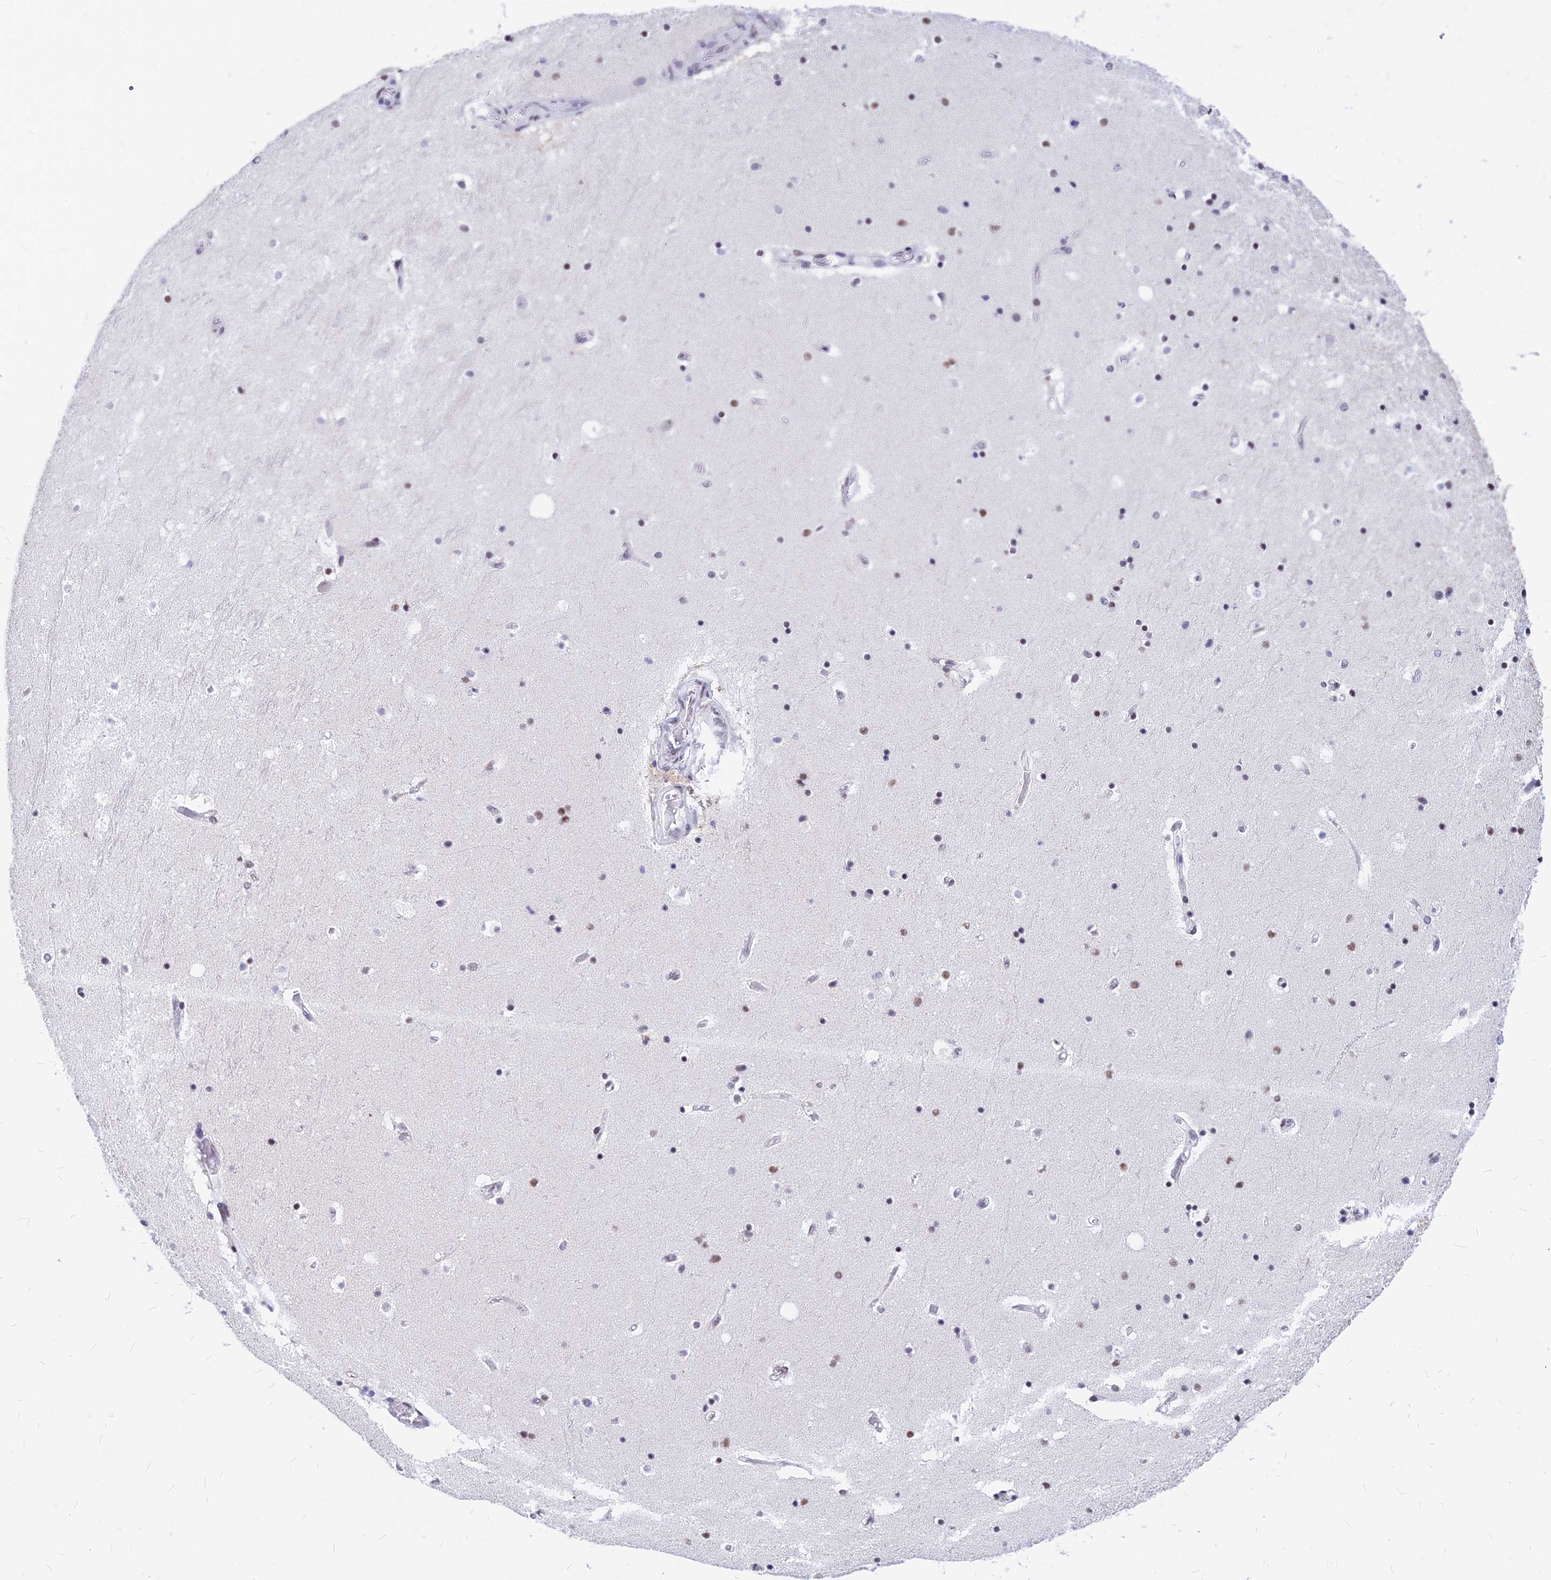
{"staining": {"intensity": "weak", "quantity": "25%-75%", "location": "nuclear"}, "tissue": "hippocampus", "cell_type": "Glial cells", "image_type": "normal", "snomed": [{"axis": "morphology", "description": "Normal tissue, NOS"}, {"axis": "topography", "description": "Hippocampus"}], "caption": "Immunohistochemistry of normal hippocampus shows low levels of weak nuclear expression in about 25%-75% of glial cells. The staining was performed using DAB (3,3'-diaminobenzidine) to visualize the protein expression in brown, while the nuclei were stained in blue with hematoxylin (Magnification: 20x).", "gene": "KCTD13", "patient": {"sex": "female", "age": 52}}